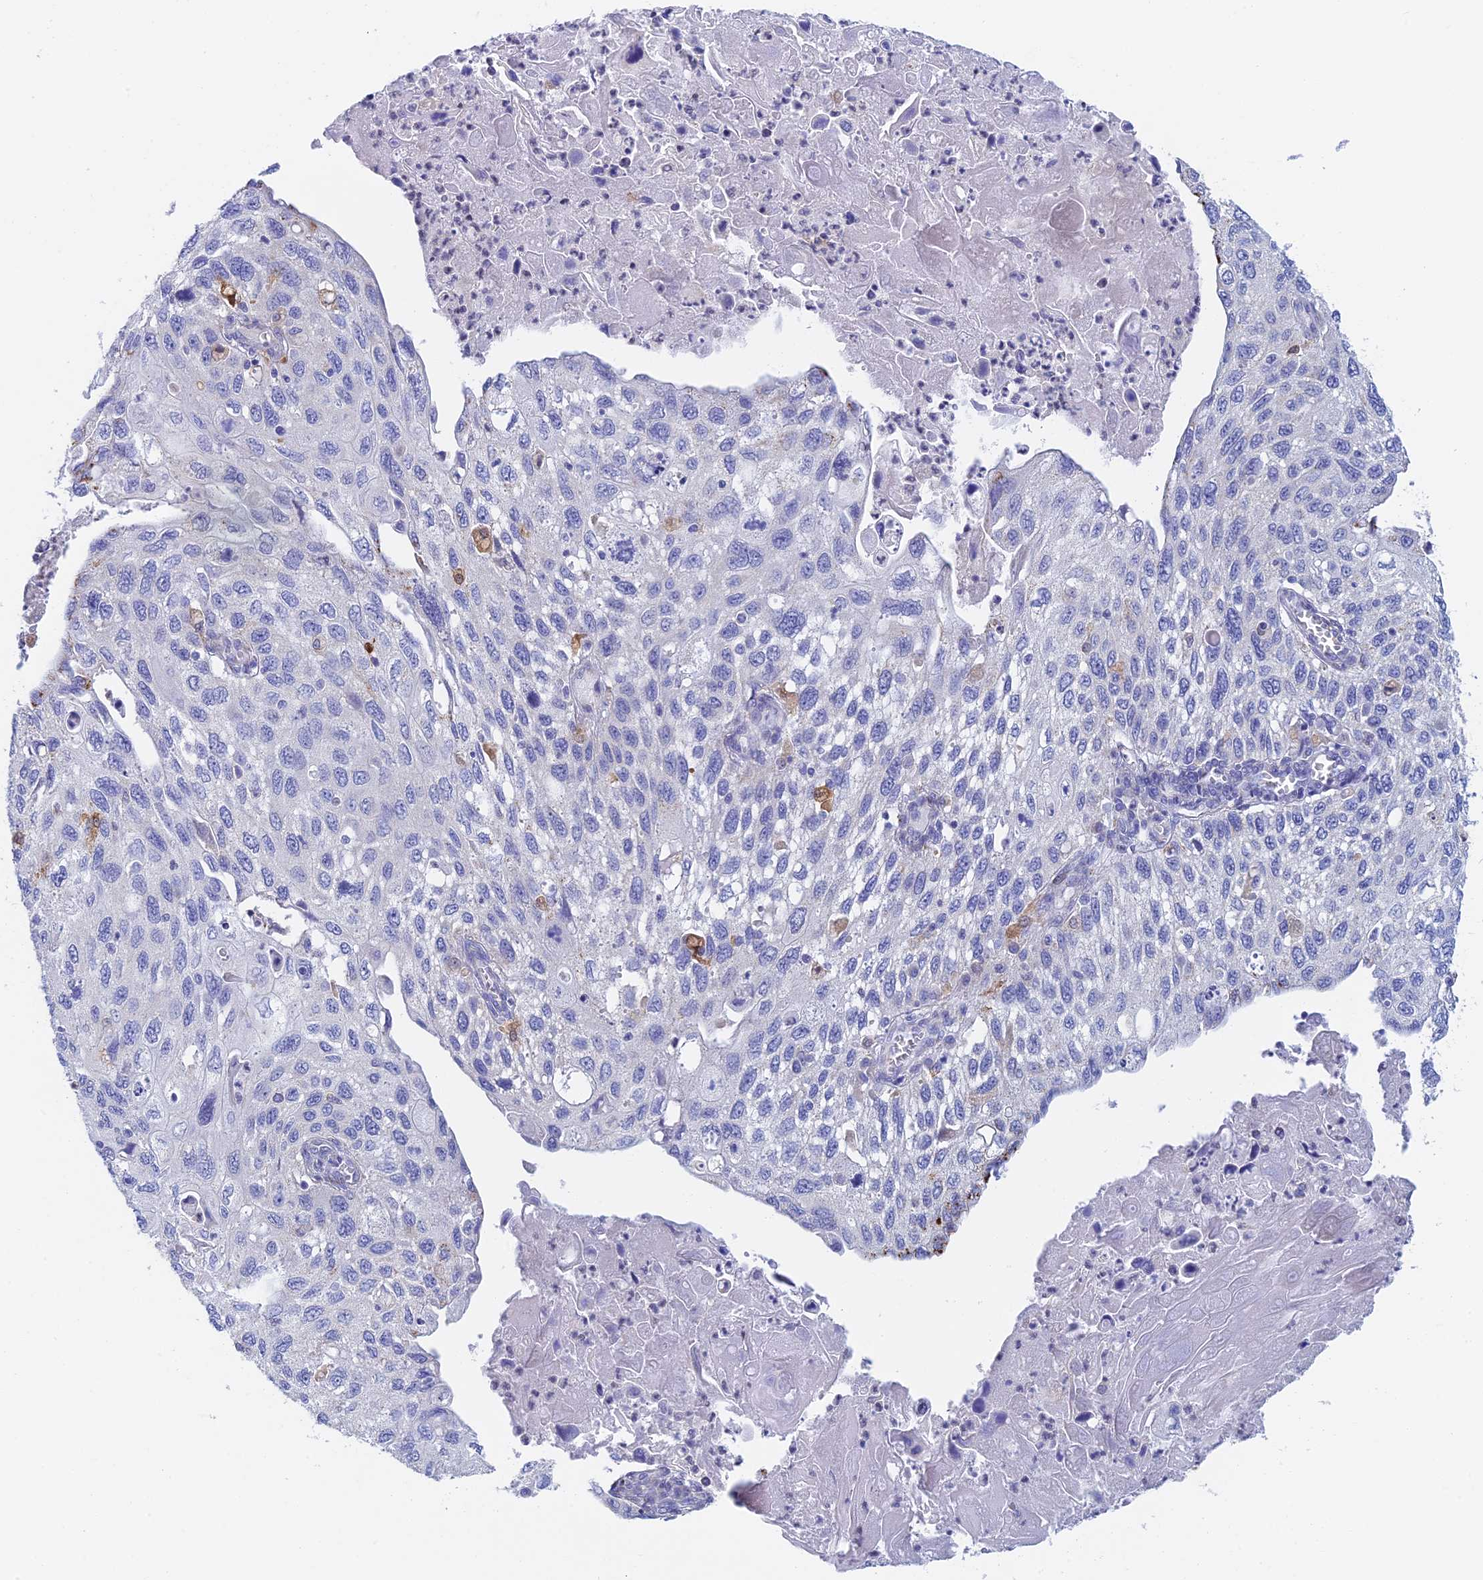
{"staining": {"intensity": "negative", "quantity": "none", "location": "none"}, "tissue": "cervical cancer", "cell_type": "Tumor cells", "image_type": "cancer", "snomed": [{"axis": "morphology", "description": "Squamous cell carcinoma, NOS"}, {"axis": "topography", "description": "Cervix"}], "caption": "High power microscopy image of an immunohistochemistry (IHC) micrograph of cervical cancer (squamous cell carcinoma), revealing no significant positivity in tumor cells.", "gene": "SLC24A3", "patient": {"sex": "female", "age": 70}}